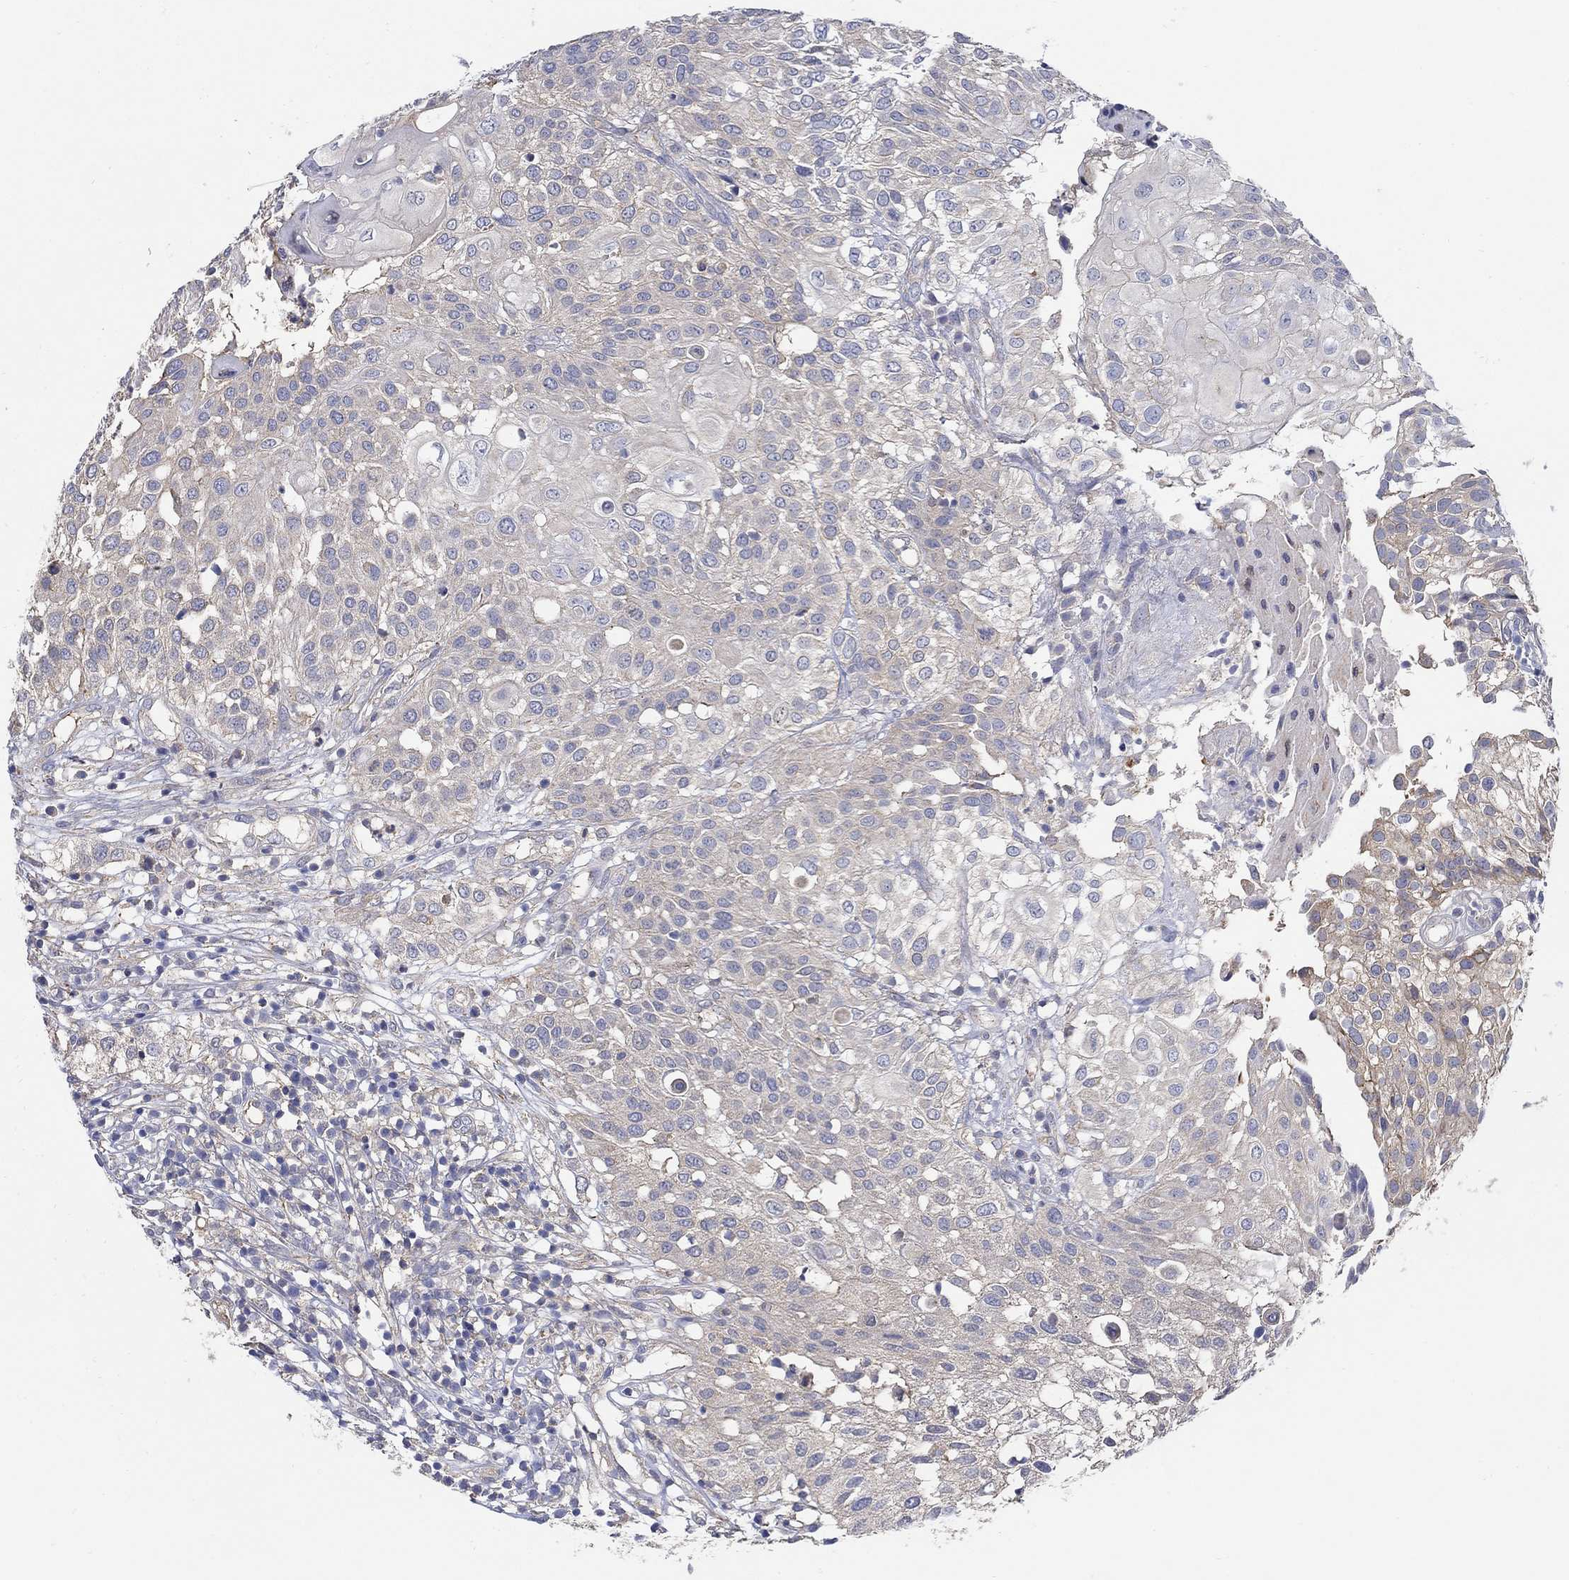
{"staining": {"intensity": "negative", "quantity": "none", "location": "none"}, "tissue": "urothelial cancer", "cell_type": "Tumor cells", "image_type": "cancer", "snomed": [{"axis": "morphology", "description": "Urothelial carcinoma, High grade"}, {"axis": "topography", "description": "Urinary bladder"}], "caption": "Image shows no protein staining in tumor cells of urothelial carcinoma (high-grade) tissue.", "gene": "TEKT3", "patient": {"sex": "female", "age": 79}}